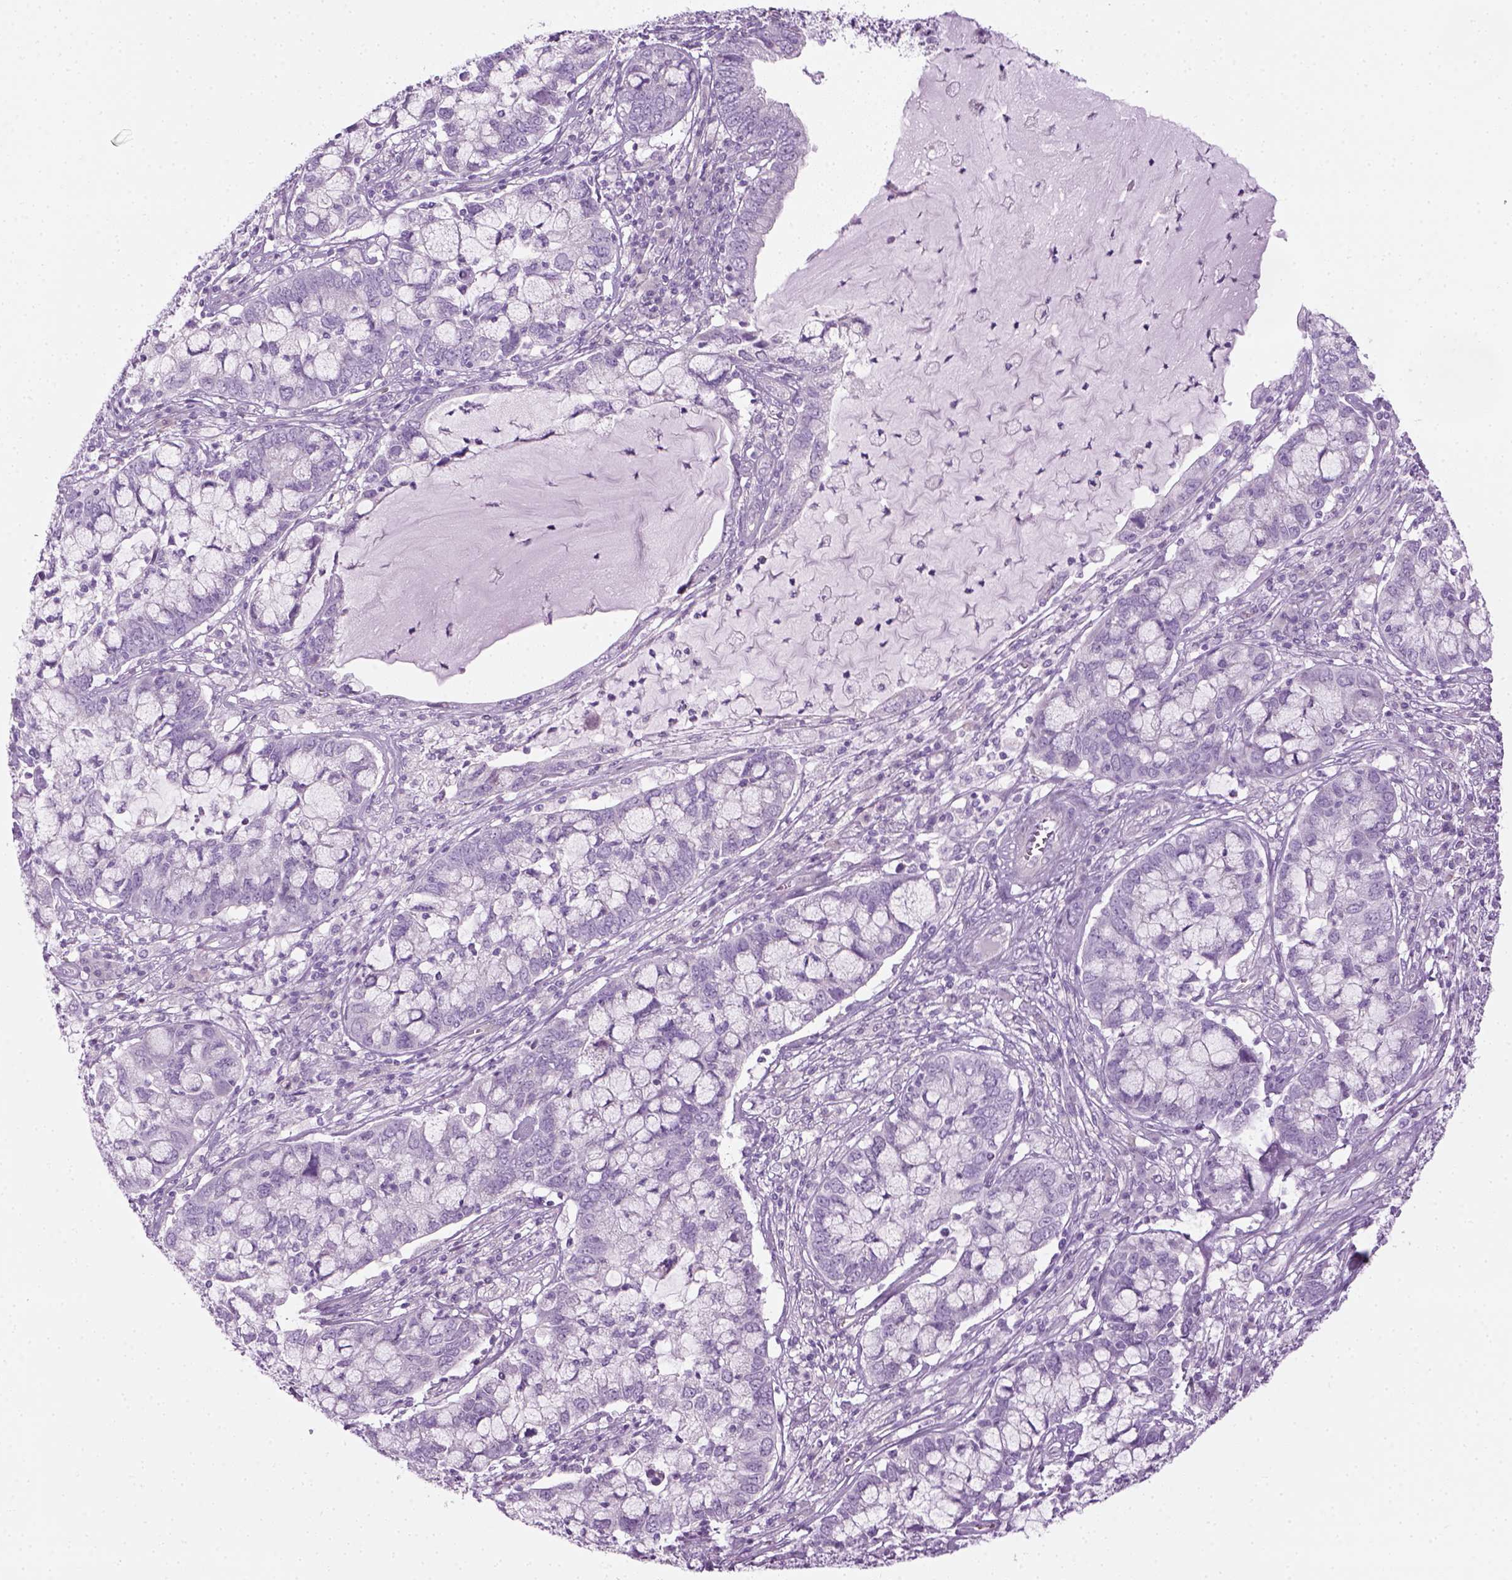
{"staining": {"intensity": "negative", "quantity": "none", "location": "none"}, "tissue": "cervical cancer", "cell_type": "Tumor cells", "image_type": "cancer", "snomed": [{"axis": "morphology", "description": "Adenocarcinoma, NOS"}, {"axis": "topography", "description": "Cervix"}], "caption": "Cervical adenocarcinoma was stained to show a protein in brown. There is no significant positivity in tumor cells.", "gene": "CIBAR2", "patient": {"sex": "female", "age": 40}}